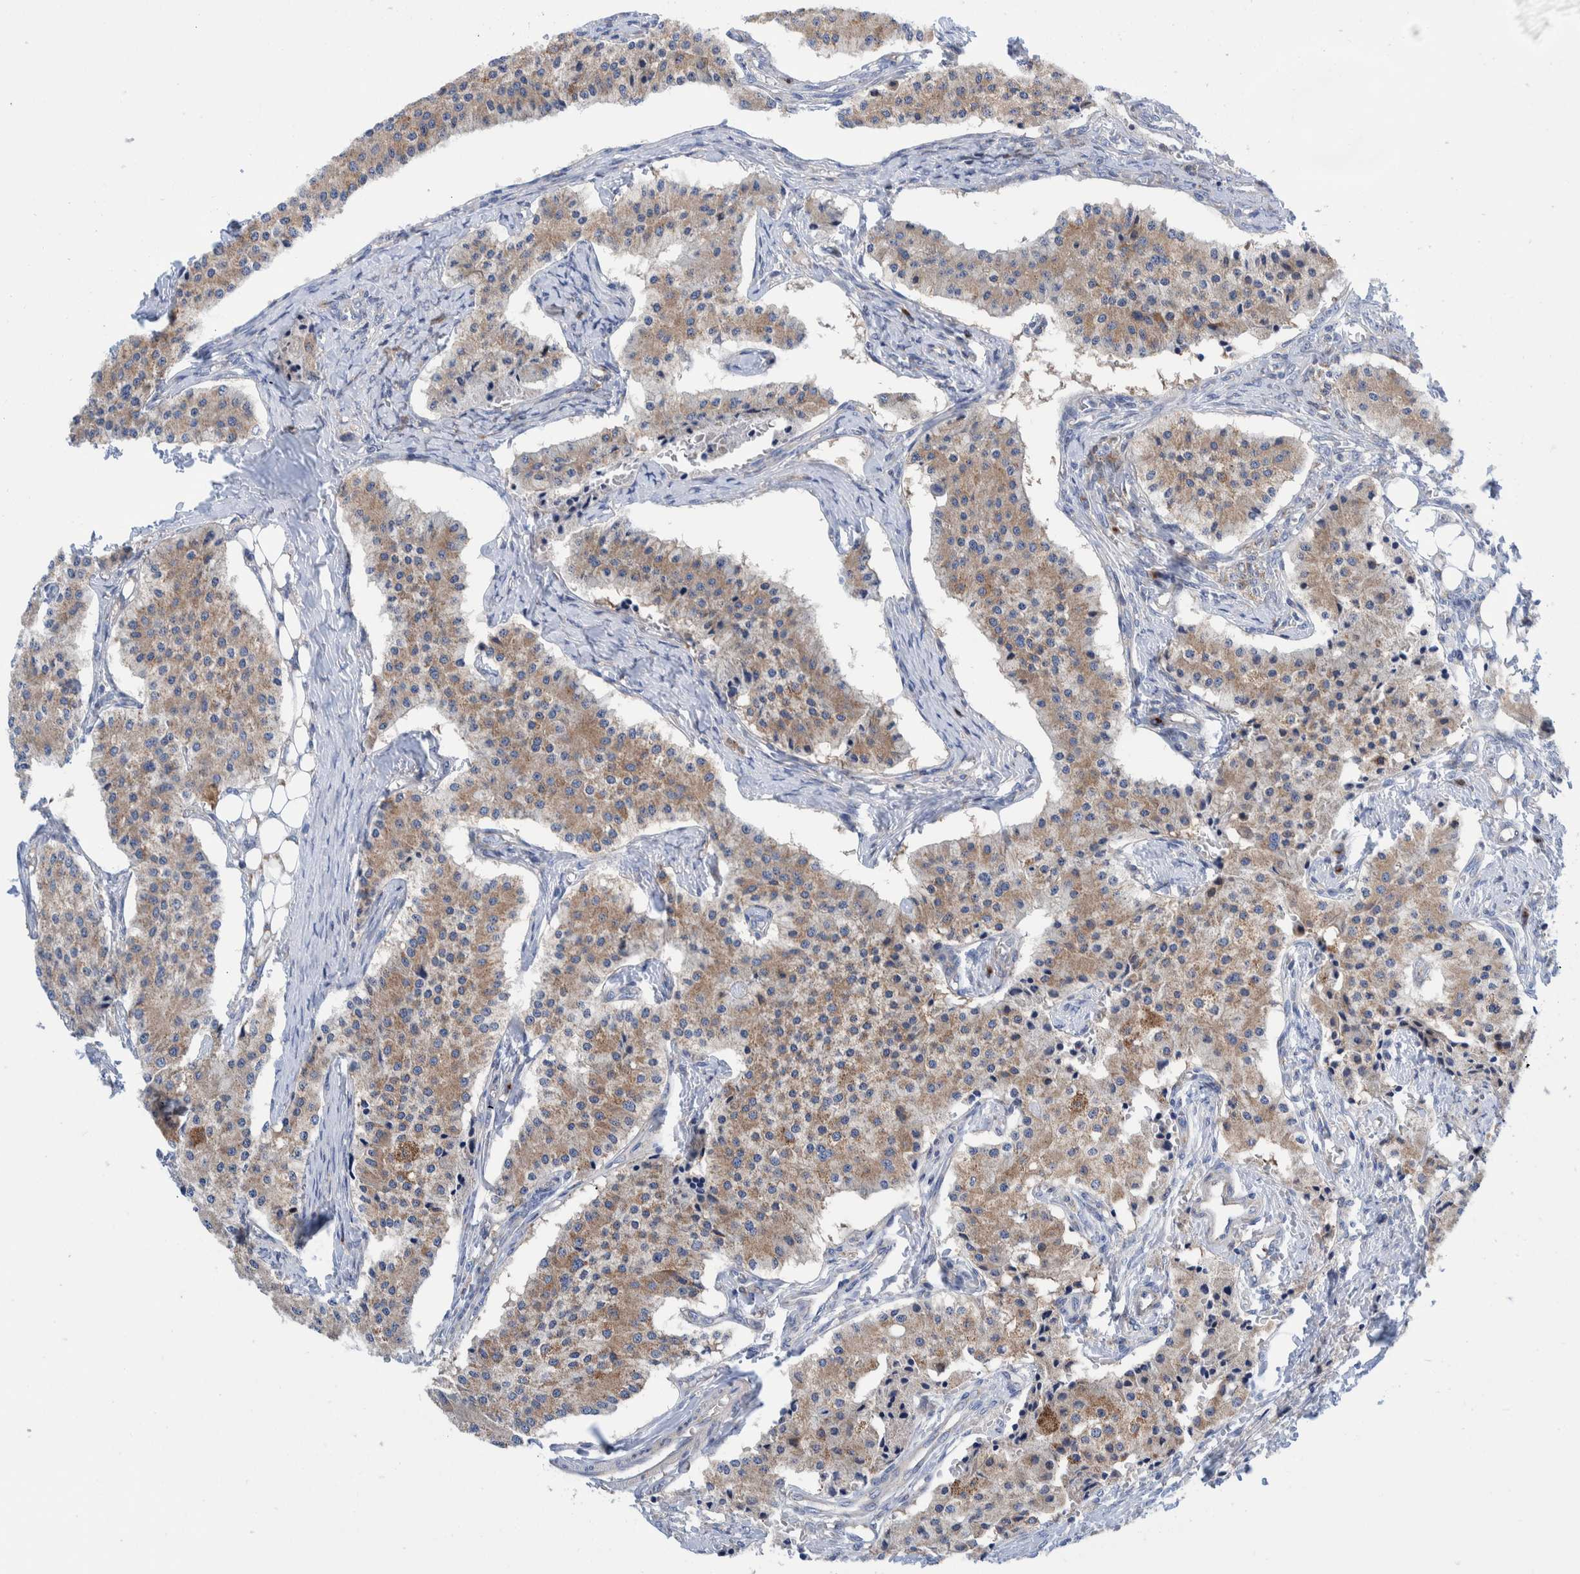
{"staining": {"intensity": "weak", "quantity": ">75%", "location": "cytoplasmic/membranous"}, "tissue": "carcinoid", "cell_type": "Tumor cells", "image_type": "cancer", "snomed": [{"axis": "morphology", "description": "Carcinoid, malignant, NOS"}, {"axis": "topography", "description": "Colon"}], "caption": "Tumor cells display weak cytoplasmic/membranous positivity in approximately >75% of cells in carcinoid (malignant). (Brightfield microscopy of DAB IHC at high magnification).", "gene": "TRIM58", "patient": {"sex": "female", "age": 52}}